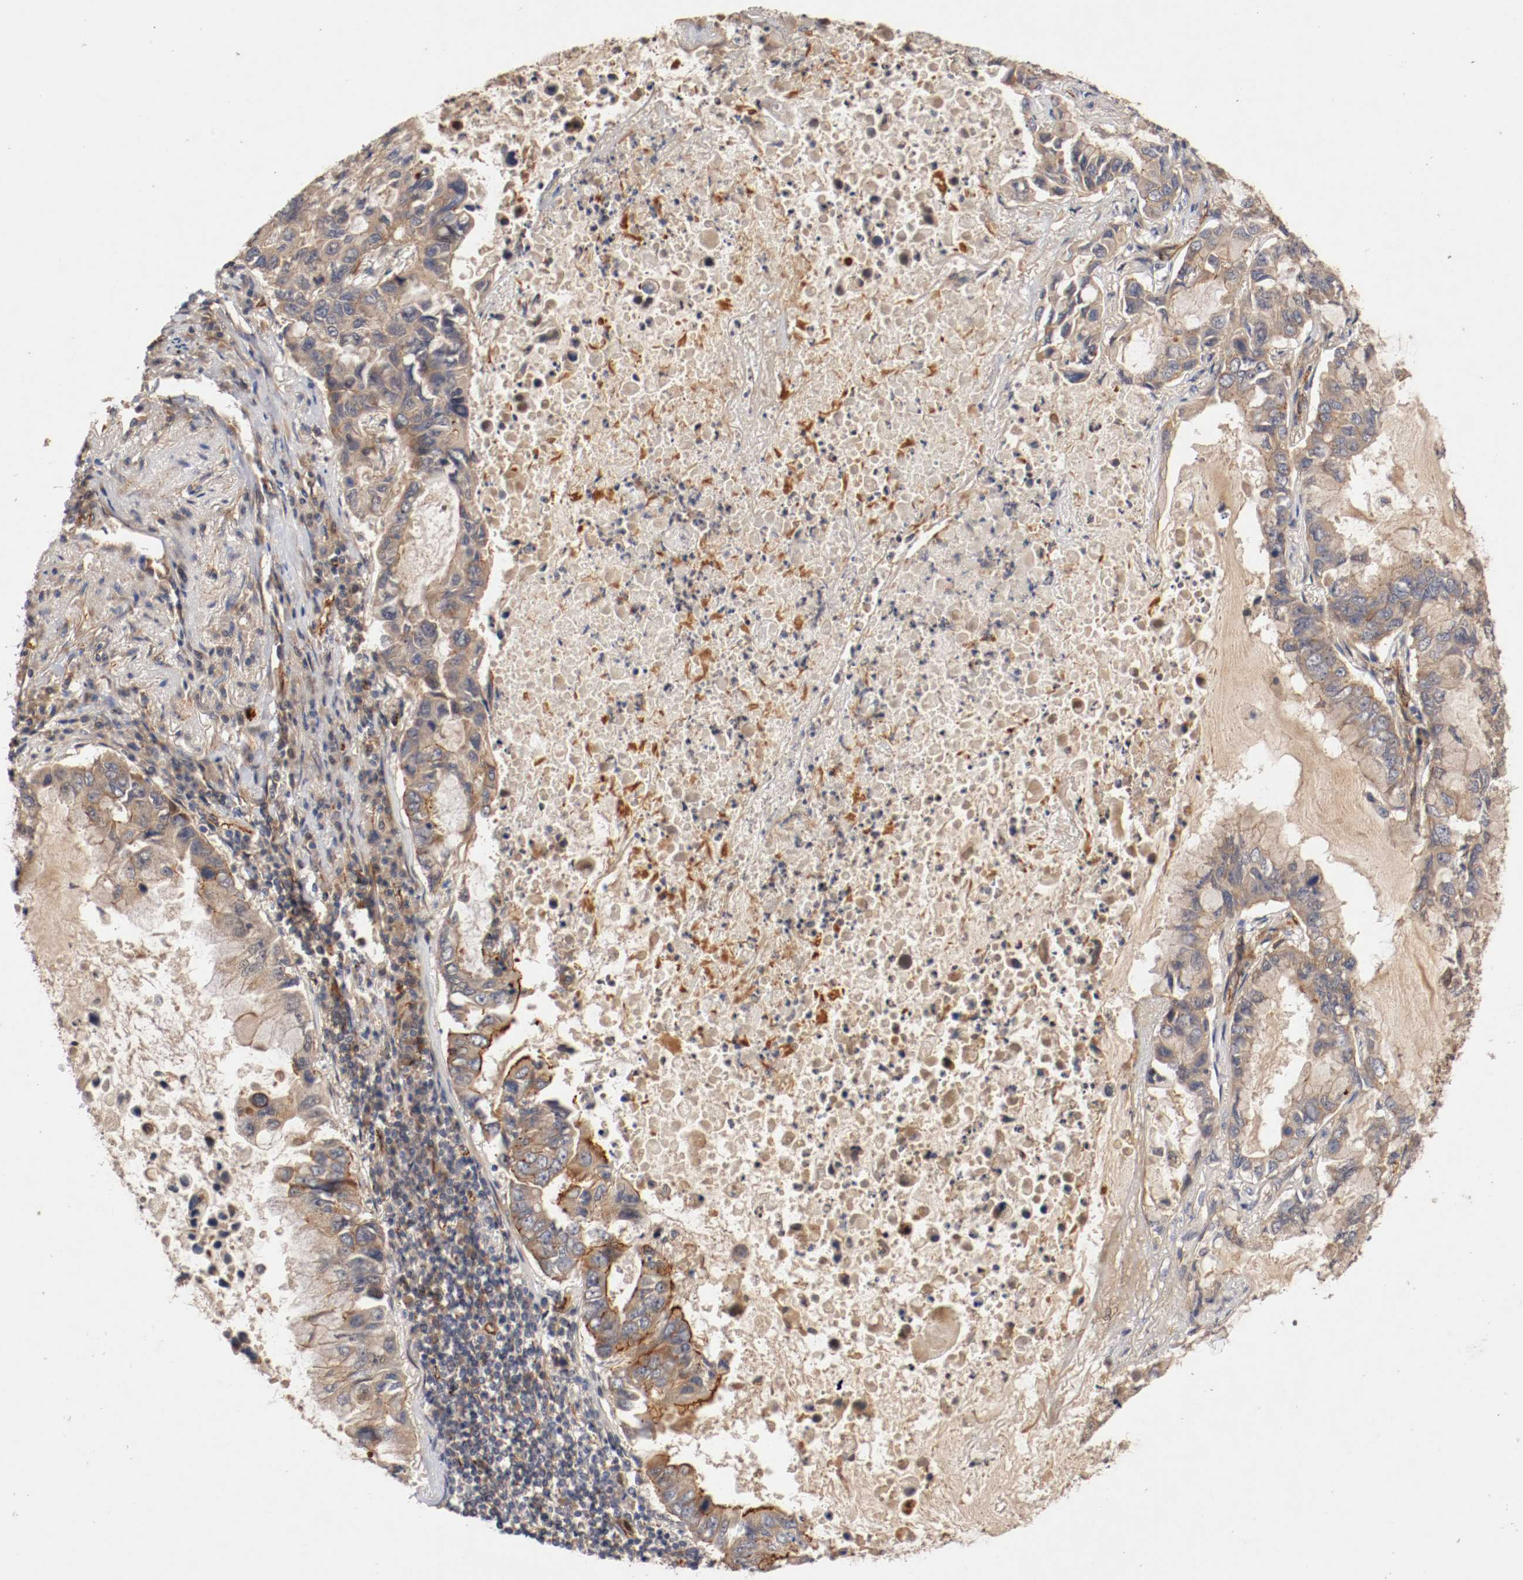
{"staining": {"intensity": "moderate", "quantity": ">75%", "location": "cytoplasmic/membranous"}, "tissue": "lung cancer", "cell_type": "Tumor cells", "image_type": "cancer", "snomed": [{"axis": "morphology", "description": "Adenocarcinoma, NOS"}, {"axis": "topography", "description": "Lung"}], "caption": "Immunohistochemical staining of human lung cancer (adenocarcinoma) demonstrates medium levels of moderate cytoplasmic/membranous protein expression in about >75% of tumor cells.", "gene": "TYK2", "patient": {"sex": "male", "age": 64}}